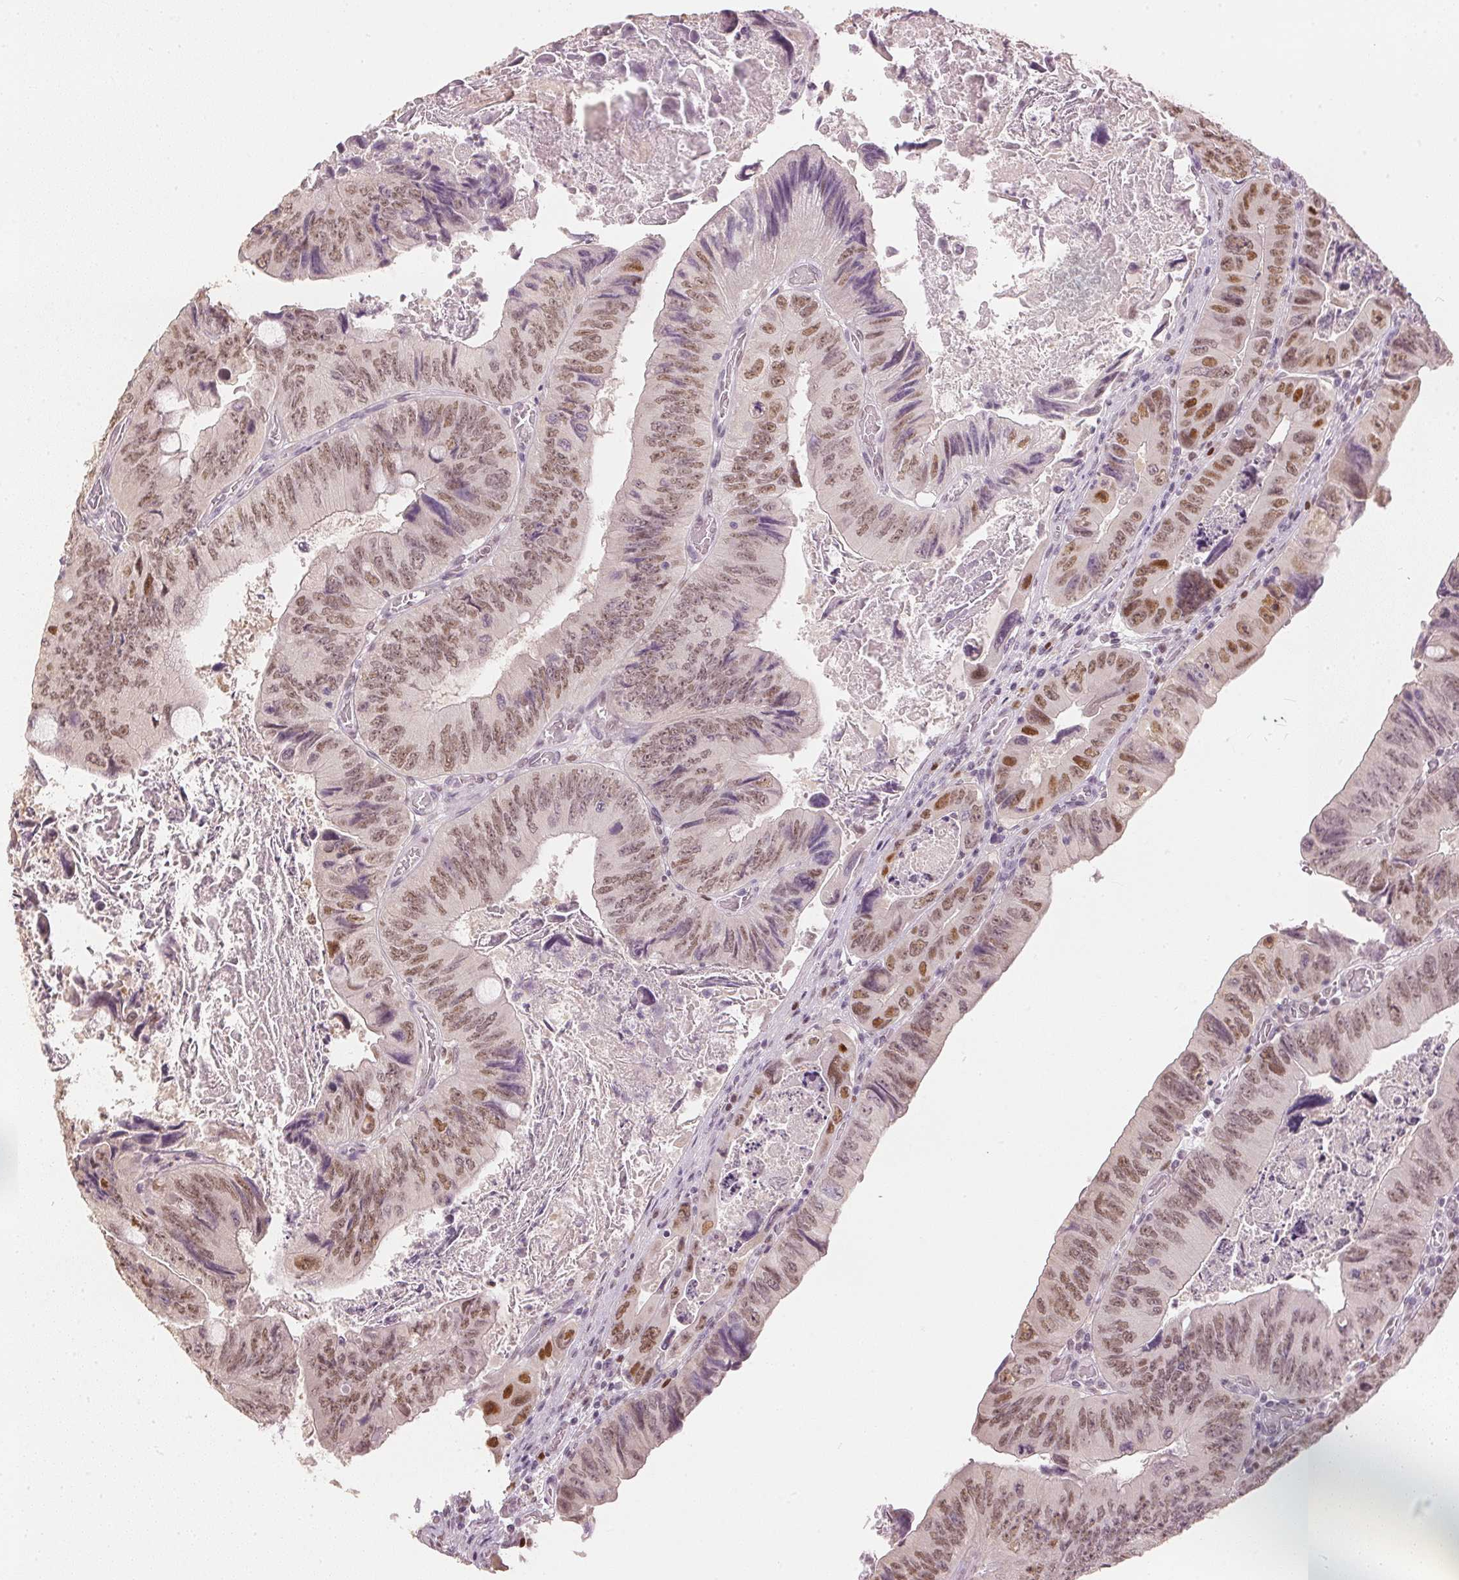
{"staining": {"intensity": "moderate", "quantity": "25%-75%", "location": "nuclear"}, "tissue": "colorectal cancer", "cell_type": "Tumor cells", "image_type": "cancer", "snomed": [{"axis": "morphology", "description": "Adenocarcinoma, NOS"}, {"axis": "topography", "description": "Colon"}], "caption": "This histopathology image displays IHC staining of human colorectal cancer, with medium moderate nuclear expression in about 25%-75% of tumor cells.", "gene": "SLC39A3", "patient": {"sex": "female", "age": 84}}